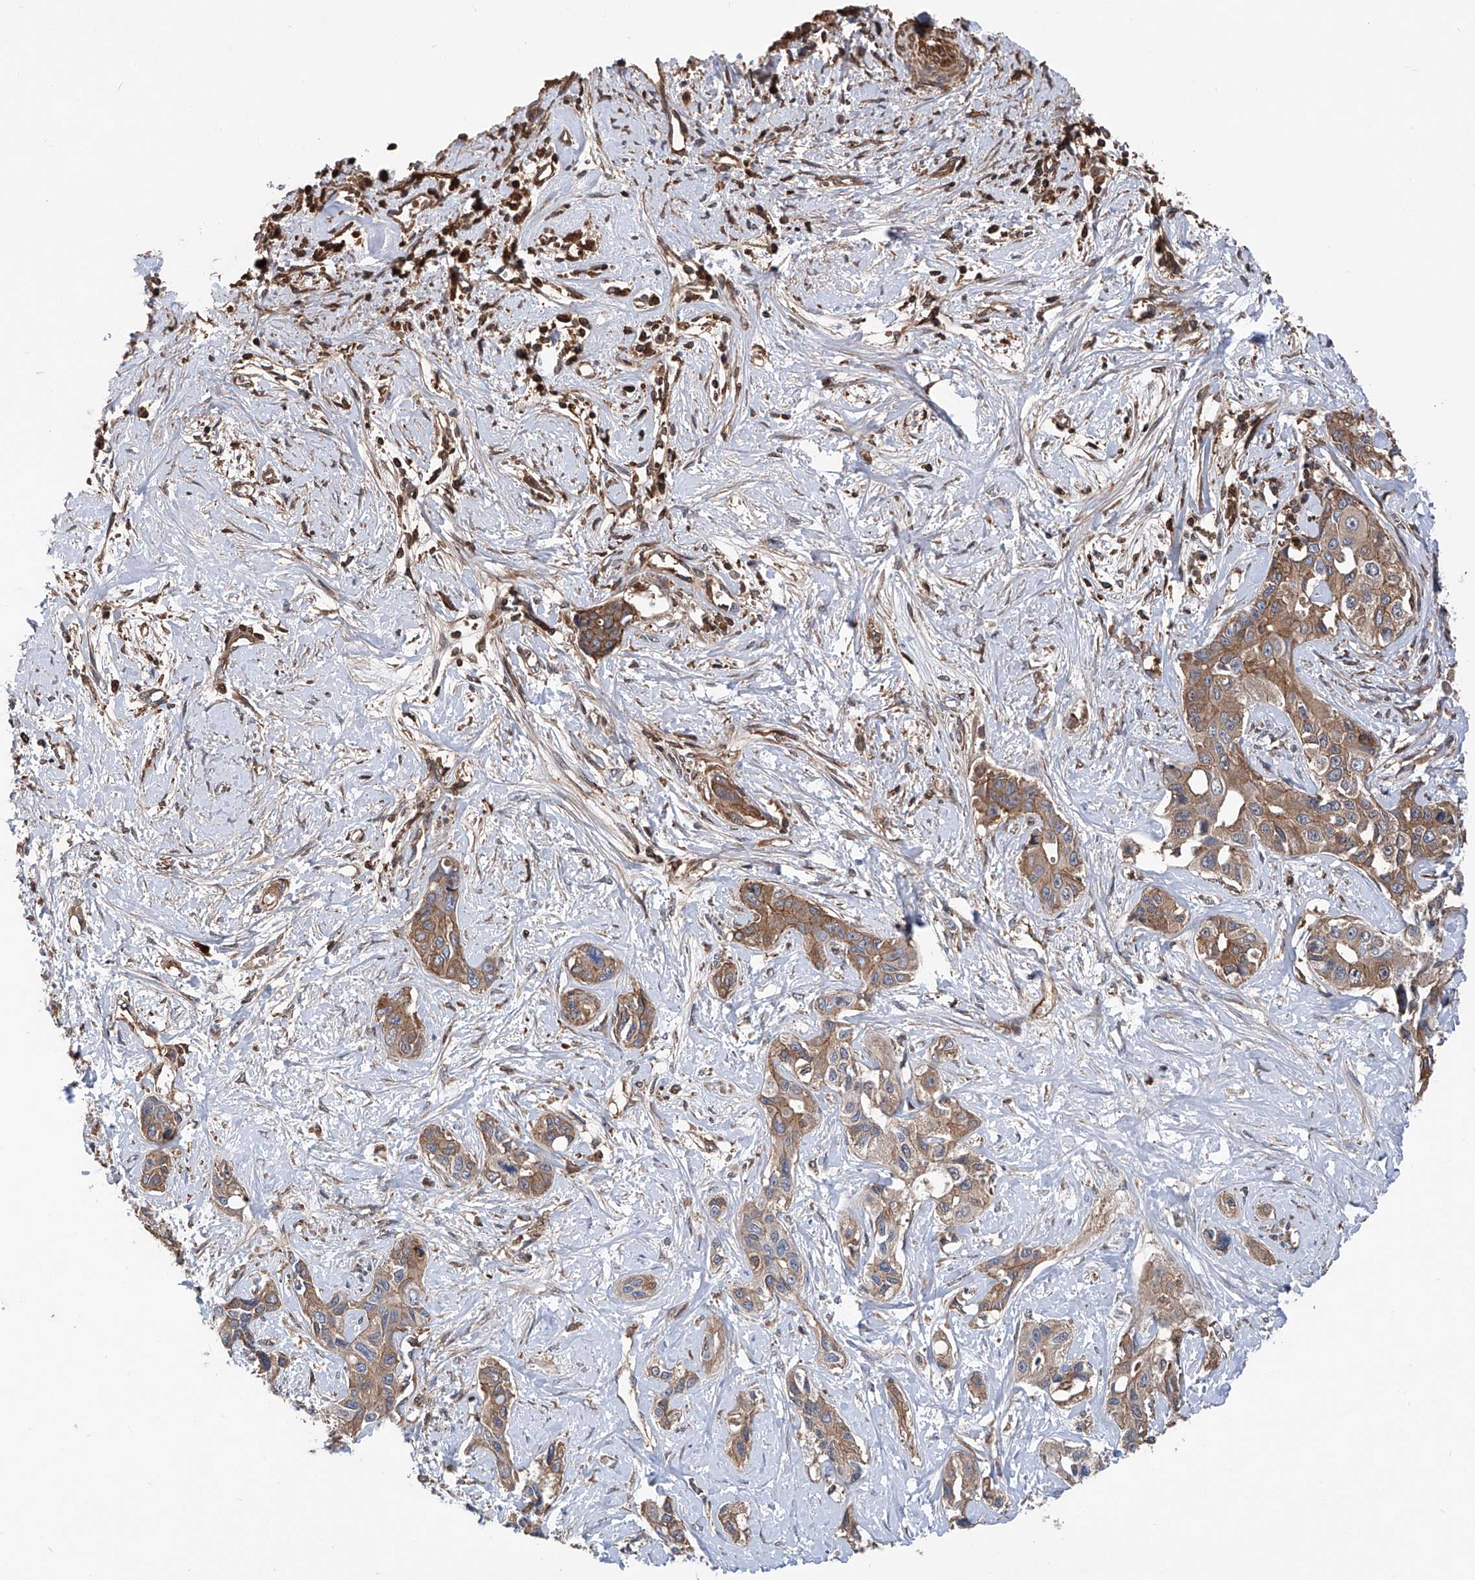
{"staining": {"intensity": "moderate", "quantity": ">75%", "location": "cytoplasmic/membranous"}, "tissue": "liver cancer", "cell_type": "Tumor cells", "image_type": "cancer", "snomed": [{"axis": "morphology", "description": "Cholangiocarcinoma"}, {"axis": "topography", "description": "Liver"}], "caption": "Immunohistochemistry (IHC) (DAB) staining of liver cancer (cholangiocarcinoma) shows moderate cytoplasmic/membranous protein positivity in approximately >75% of tumor cells.", "gene": "ASCC3", "patient": {"sex": "male", "age": 59}}